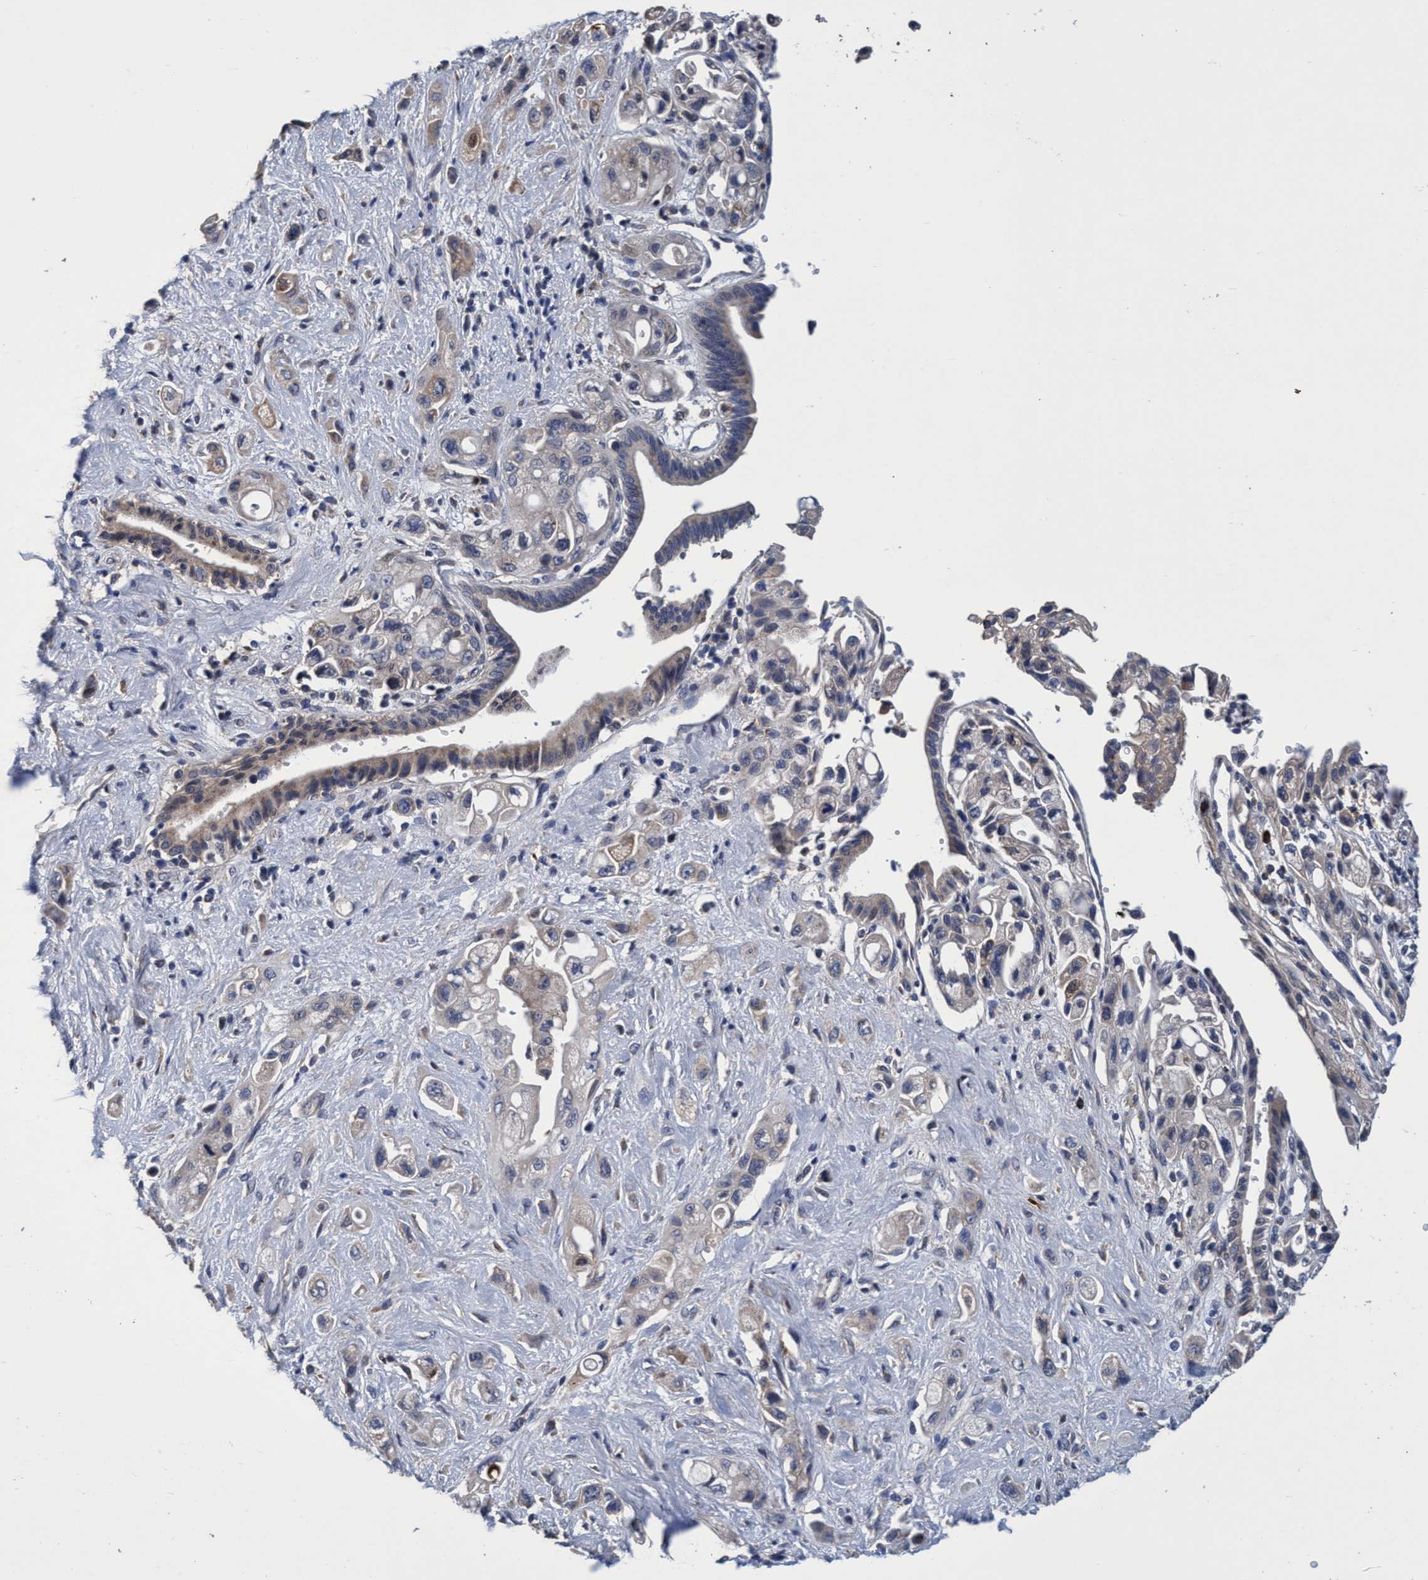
{"staining": {"intensity": "negative", "quantity": "none", "location": "none"}, "tissue": "pancreatic cancer", "cell_type": "Tumor cells", "image_type": "cancer", "snomed": [{"axis": "morphology", "description": "Adenocarcinoma, NOS"}, {"axis": "topography", "description": "Pancreas"}], "caption": "Tumor cells are negative for brown protein staining in pancreatic cancer (adenocarcinoma). The staining is performed using DAB brown chromogen with nuclei counter-stained in using hematoxylin.", "gene": "CALCOCO2", "patient": {"sex": "female", "age": 66}}